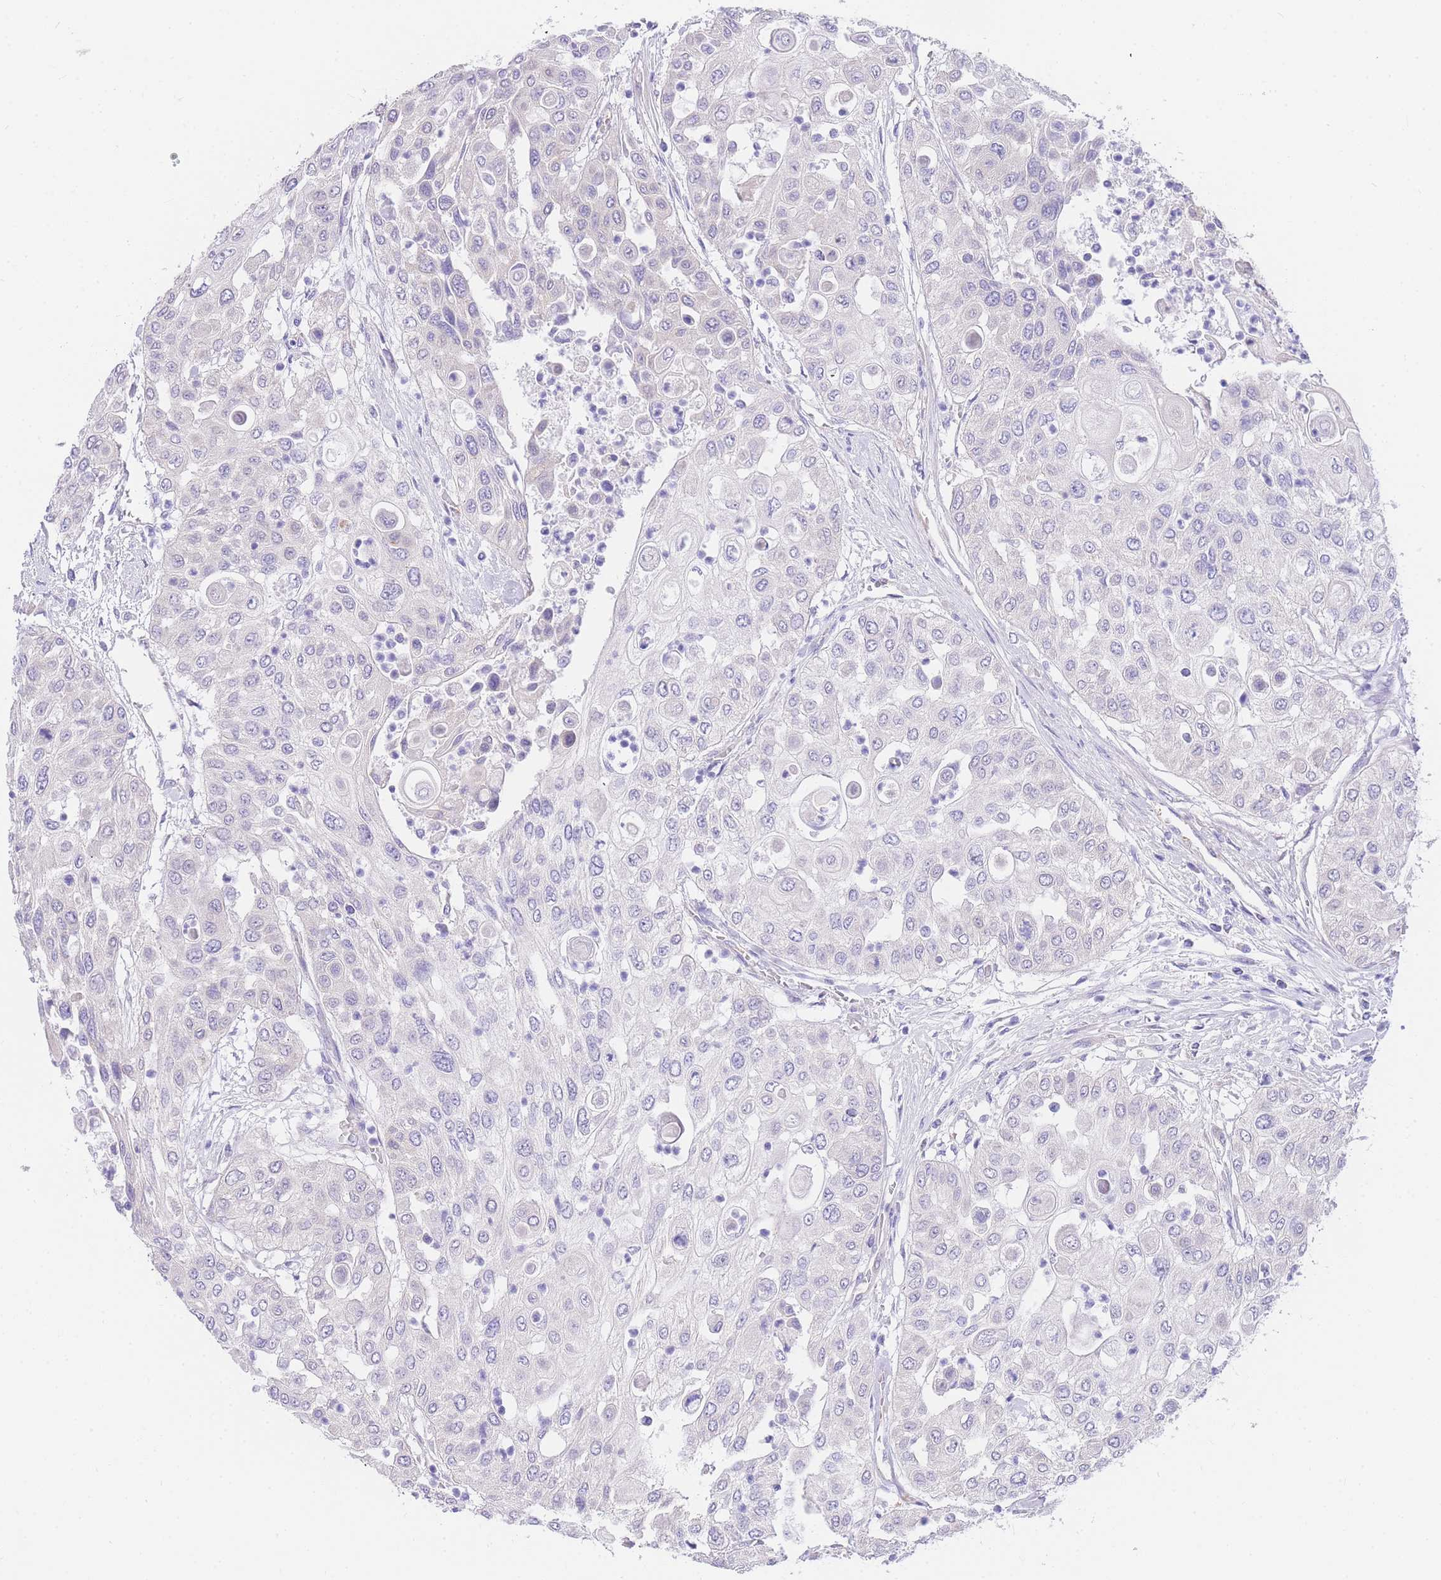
{"staining": {"intensity": "negative", "quantity": "none", "location": "none"}, "tissue": "urothelial cancer", "cell_type": "Tumor cells", "image_type": "cancer", "snomed": [{"axis": "morphology", "description": "Urothelial carcinoma, High grade"}, {"axis": "topography", "description": "Urinary bladder"}], "caption": "Tumor cells are negative for protein expression in human urothelial carcinoma (high-grade).", "gene": "S100PBP", "patient": {"sex": "female", "age": 79}}